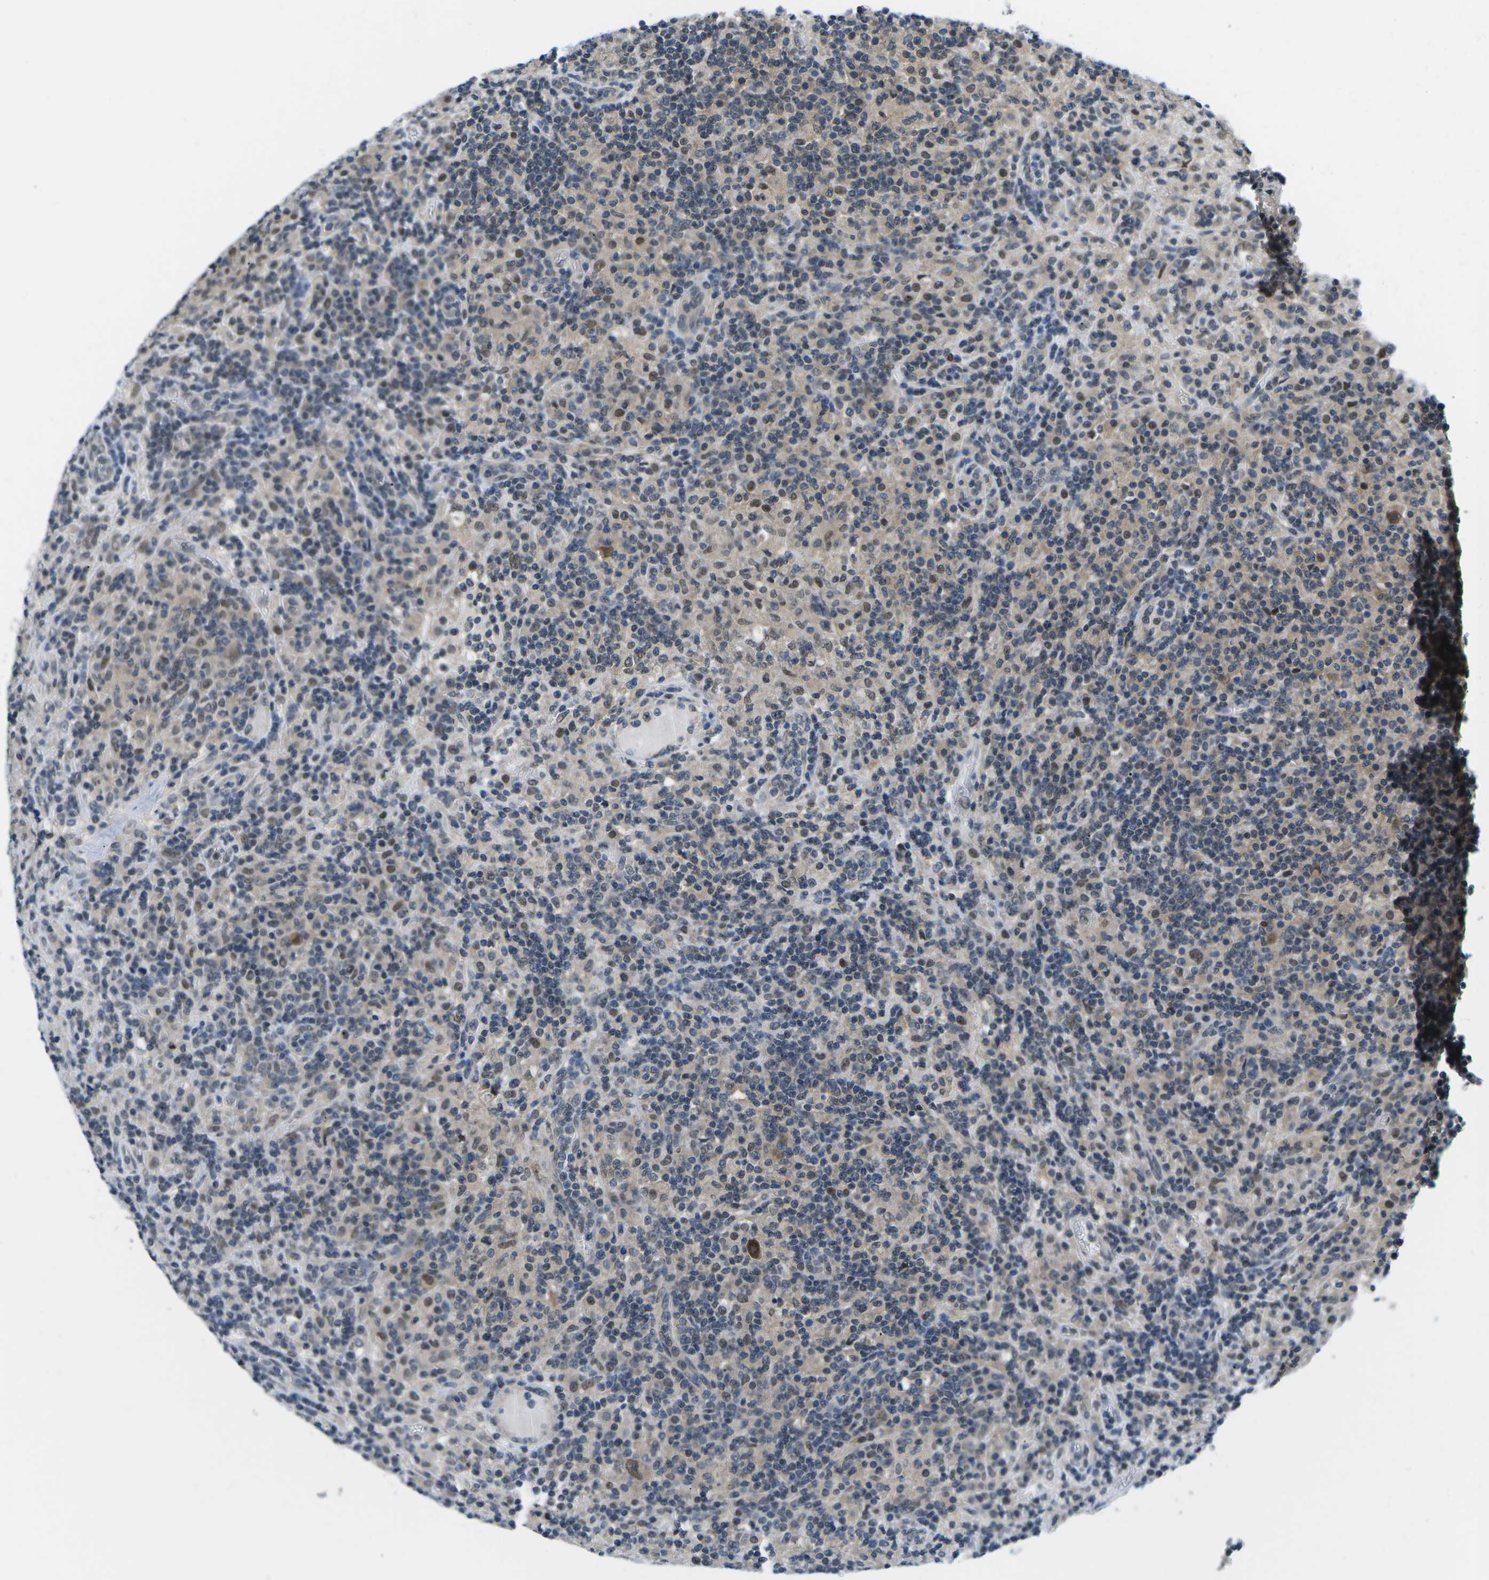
{"staining": {"intensity": "moderate", "quantity": ">75%", "location": "nuclear"}, "tissue": "lymphoma", "cell_type": "Tumor cells", "image_type": "cancer", "snomed": [{"axis": "morphology", "description": "Hodgkin's disease, NOS"}, {"axis": "topography", "description": "Lymph node"}], "caption": "An immunohistochemistry (IHC) micrograph of tumor tissue is shown. Protein staining in brown highlights moderate nuclear positivity in lymphoma within tumor cells. (Brightfield microscopy of DAB IHC at high magnification).", "gene": "UBA7", "patient": {"sex": "male", "age": 70}}